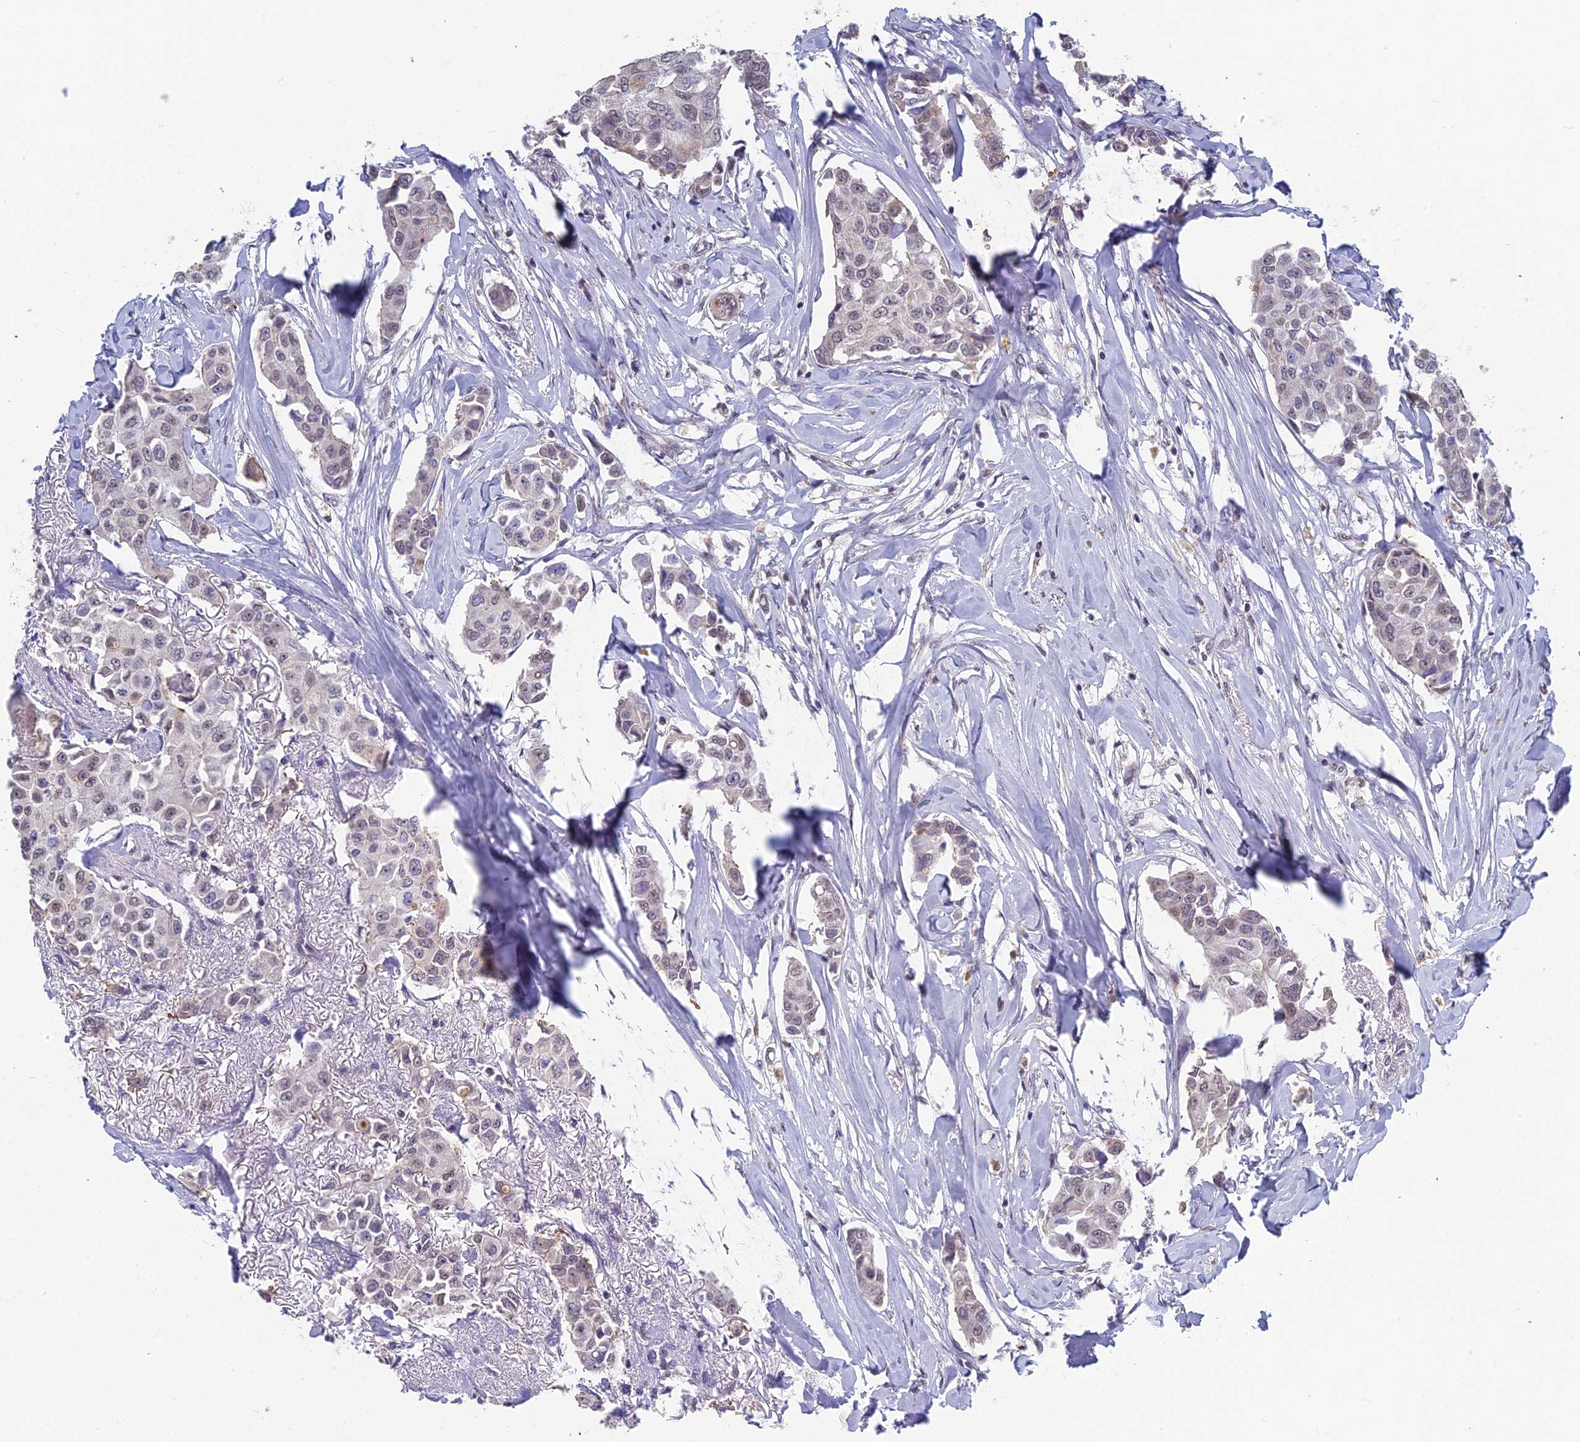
{"staining": {"intensity": "weak", "quantity": "<25%", "location": "cytoplasmic/membranous,nuclear"}, "tissue": "breast cancer", "cell_type": "Tumor cells", "image_type": "cancer", "snomed": [{"axis": "morphology", "description": "Duct carcinoma"}, {"axis": "topography", "description": "Breast"}], "caption": "This is an IHC histopathology image of breast cancer. There is no staining in tumor cells.", "gene": "MT-CO3", "patient": {"sex": "female", "age": 80}}